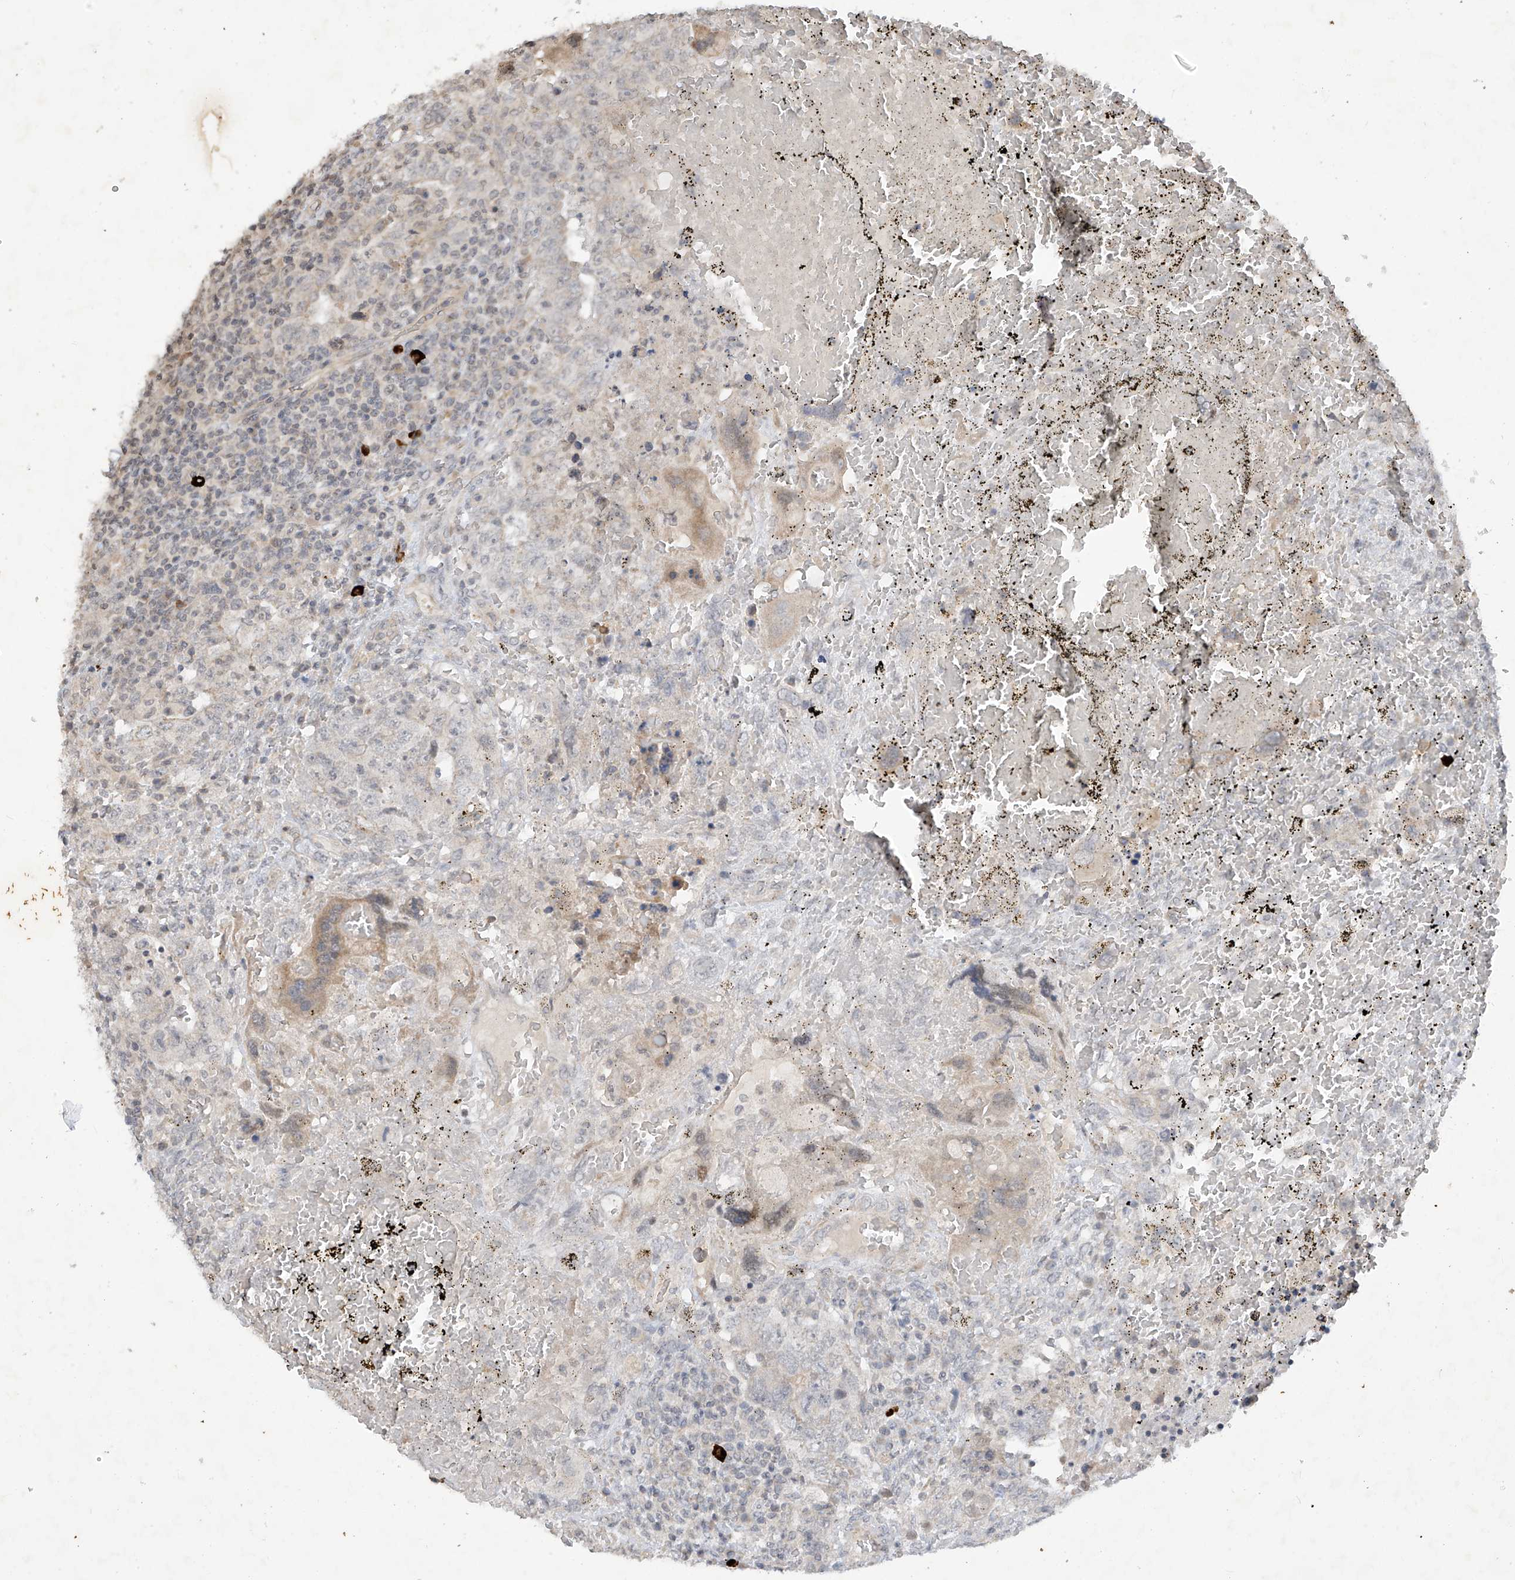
{"staining": {"intensity": "weak", "quantity": "<25%", "location": "cytoplasmic/membranous"}, "tissue": "testis cancer", "cell_type": "Tumor cells", "image_type": "cancer", "snomed": [{"axis": "morphology", "description": "Carcinoma, Embryonal, NOS"}, {"axis": "topography", "description": "Testis"}], "caption": "Human testis cancer (embryonal carcinoma) stained for a protein using immunohistochemistry (IHC) reveals no expression in tumor cells.", "gene": "DGKQ", "patient": {"sex": "male", "age": 26}}